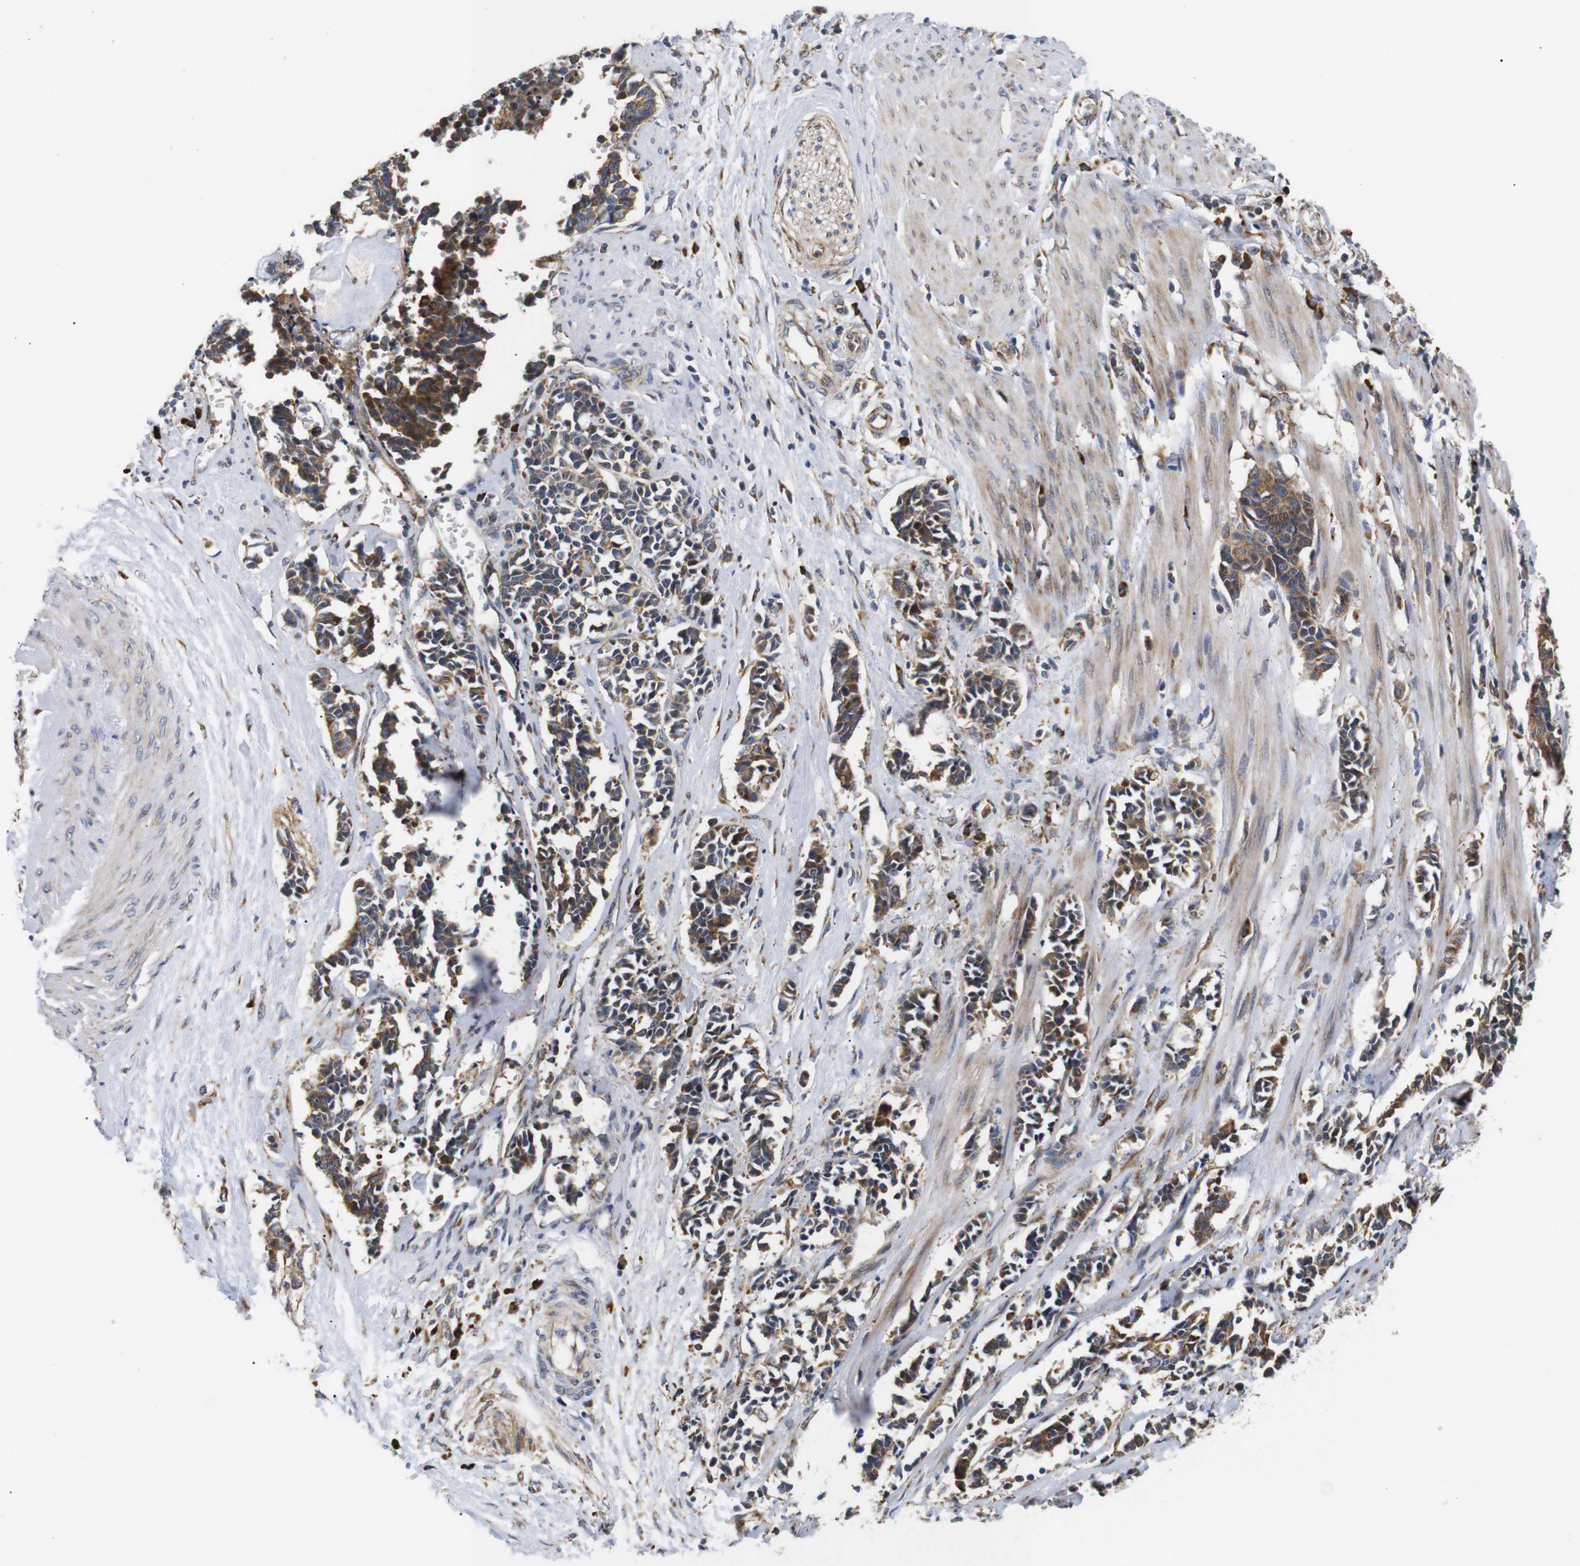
{"staining": {"intensity": "strong", "quantity": ">75%", "location": "cytoplasmic/membranous"}, "tissue": "cervical cancer", "cell_type": "Tumor cells", "image_type": "cancer", "snomed": [{"axis": "morphology", "description": "Squamous cell carcinoma, NOS"}, {"axis": "topography", "description": "Cervix"}], "caption": "Tumor cells display high levels of strong cytoplasmic/membranous expression in about >75% of cells in human cervical squamous cell carcinoma.", "gene": "KANK4", "patient": {"sex": "female", "age": 35}}